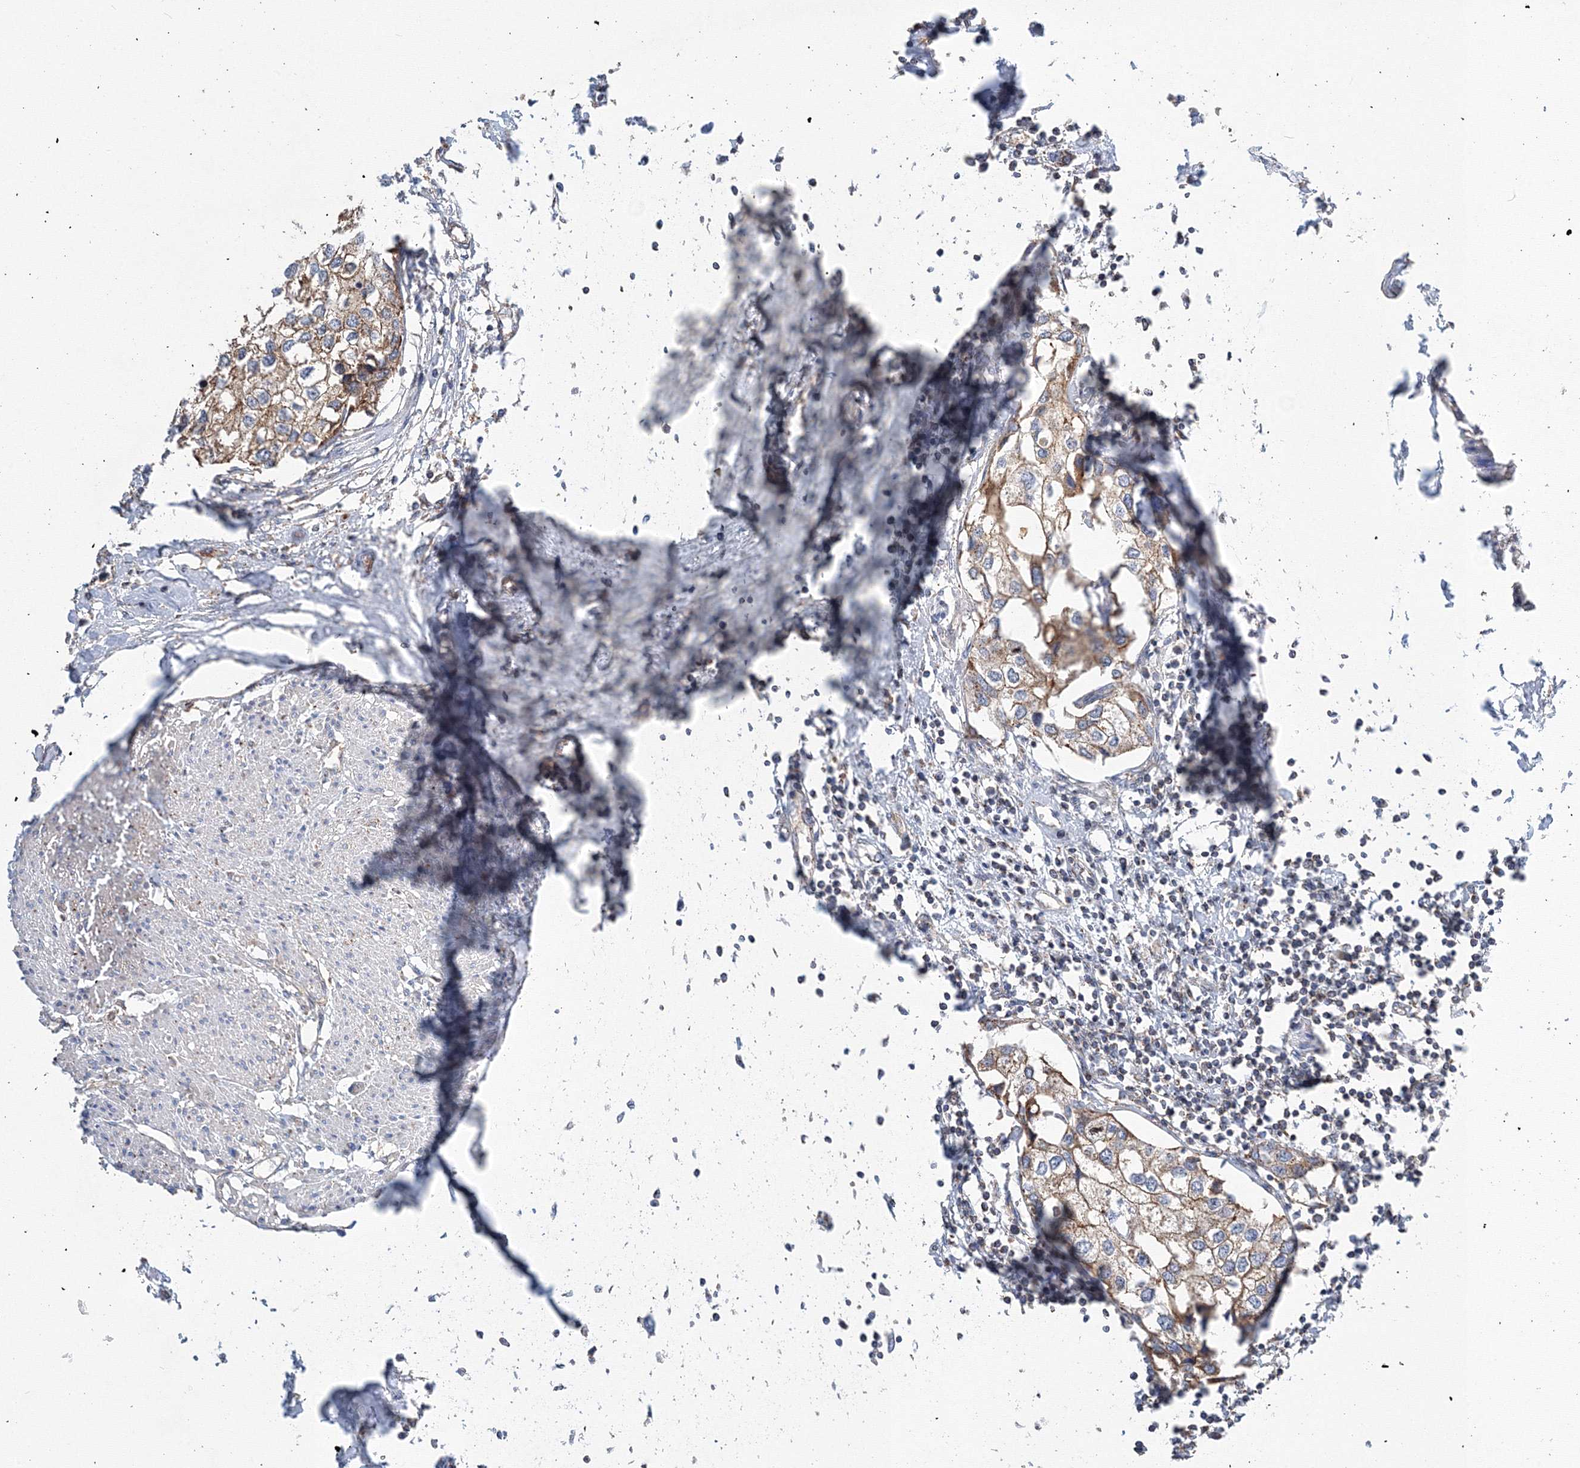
{"staining": {"intensity": "moderate", "quantity": ">75%", "location": "cytoplasmic/membranous"}, "tissue": "urothelial cancer", "cell_type": "Tumor cells", "image_type": "cancer", "snomed": [{"axis": "morphology", "description": "Urothelial carcinoma, High grade"}, {"axis": "topography", "description": "Urinary bladder"}], "caption": "Human urothelial cancer stained for a protein (brown) reveals moderate cytoplasmic/membranous positive positivity in about >75% of tumor cells.", "gene": "AASDH", "patient": {"sex": "male", "age": 64}}